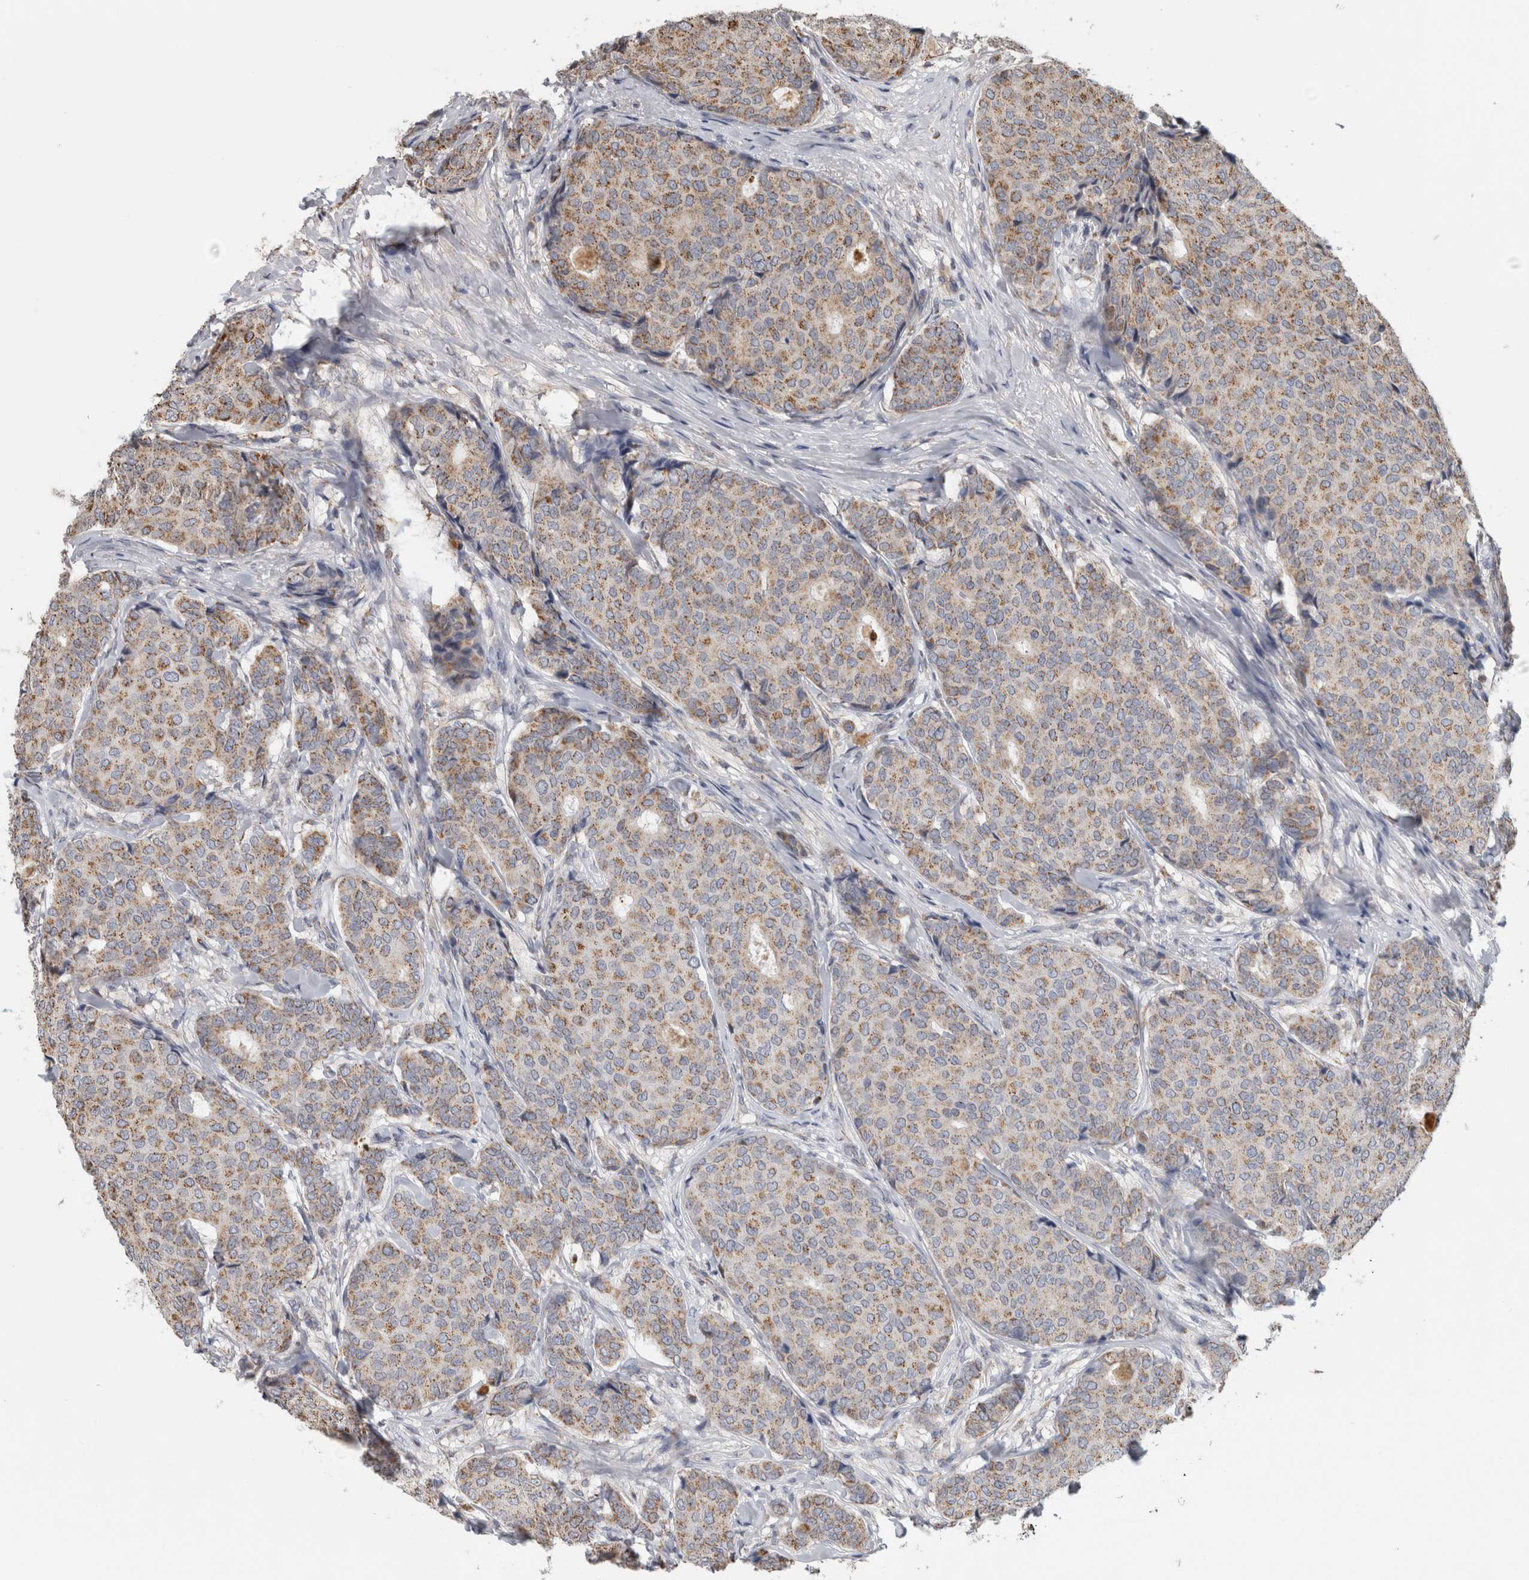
{"staining": {"intensity": "weak", "quantity": ">75%", "location": "cytoplasmic/membranous"}, "tissue": "breast cancer", "cell_type": "Tumor cells", "image_type": "cancer", "snomed": [{"axis": "morphology", "description": "Duct carcinoma"}, {"axis": "topography", "description": "Breast"}], "caption": "Immunohistochemistry (IHC) of human breast invasive ductal carcinoma reveals low levels of weak cytoplasmic/membranous staining in about >75% of tumor cells.", "gene": "ST8SIA1", "patient": {"sex": "female", "age": 75}}